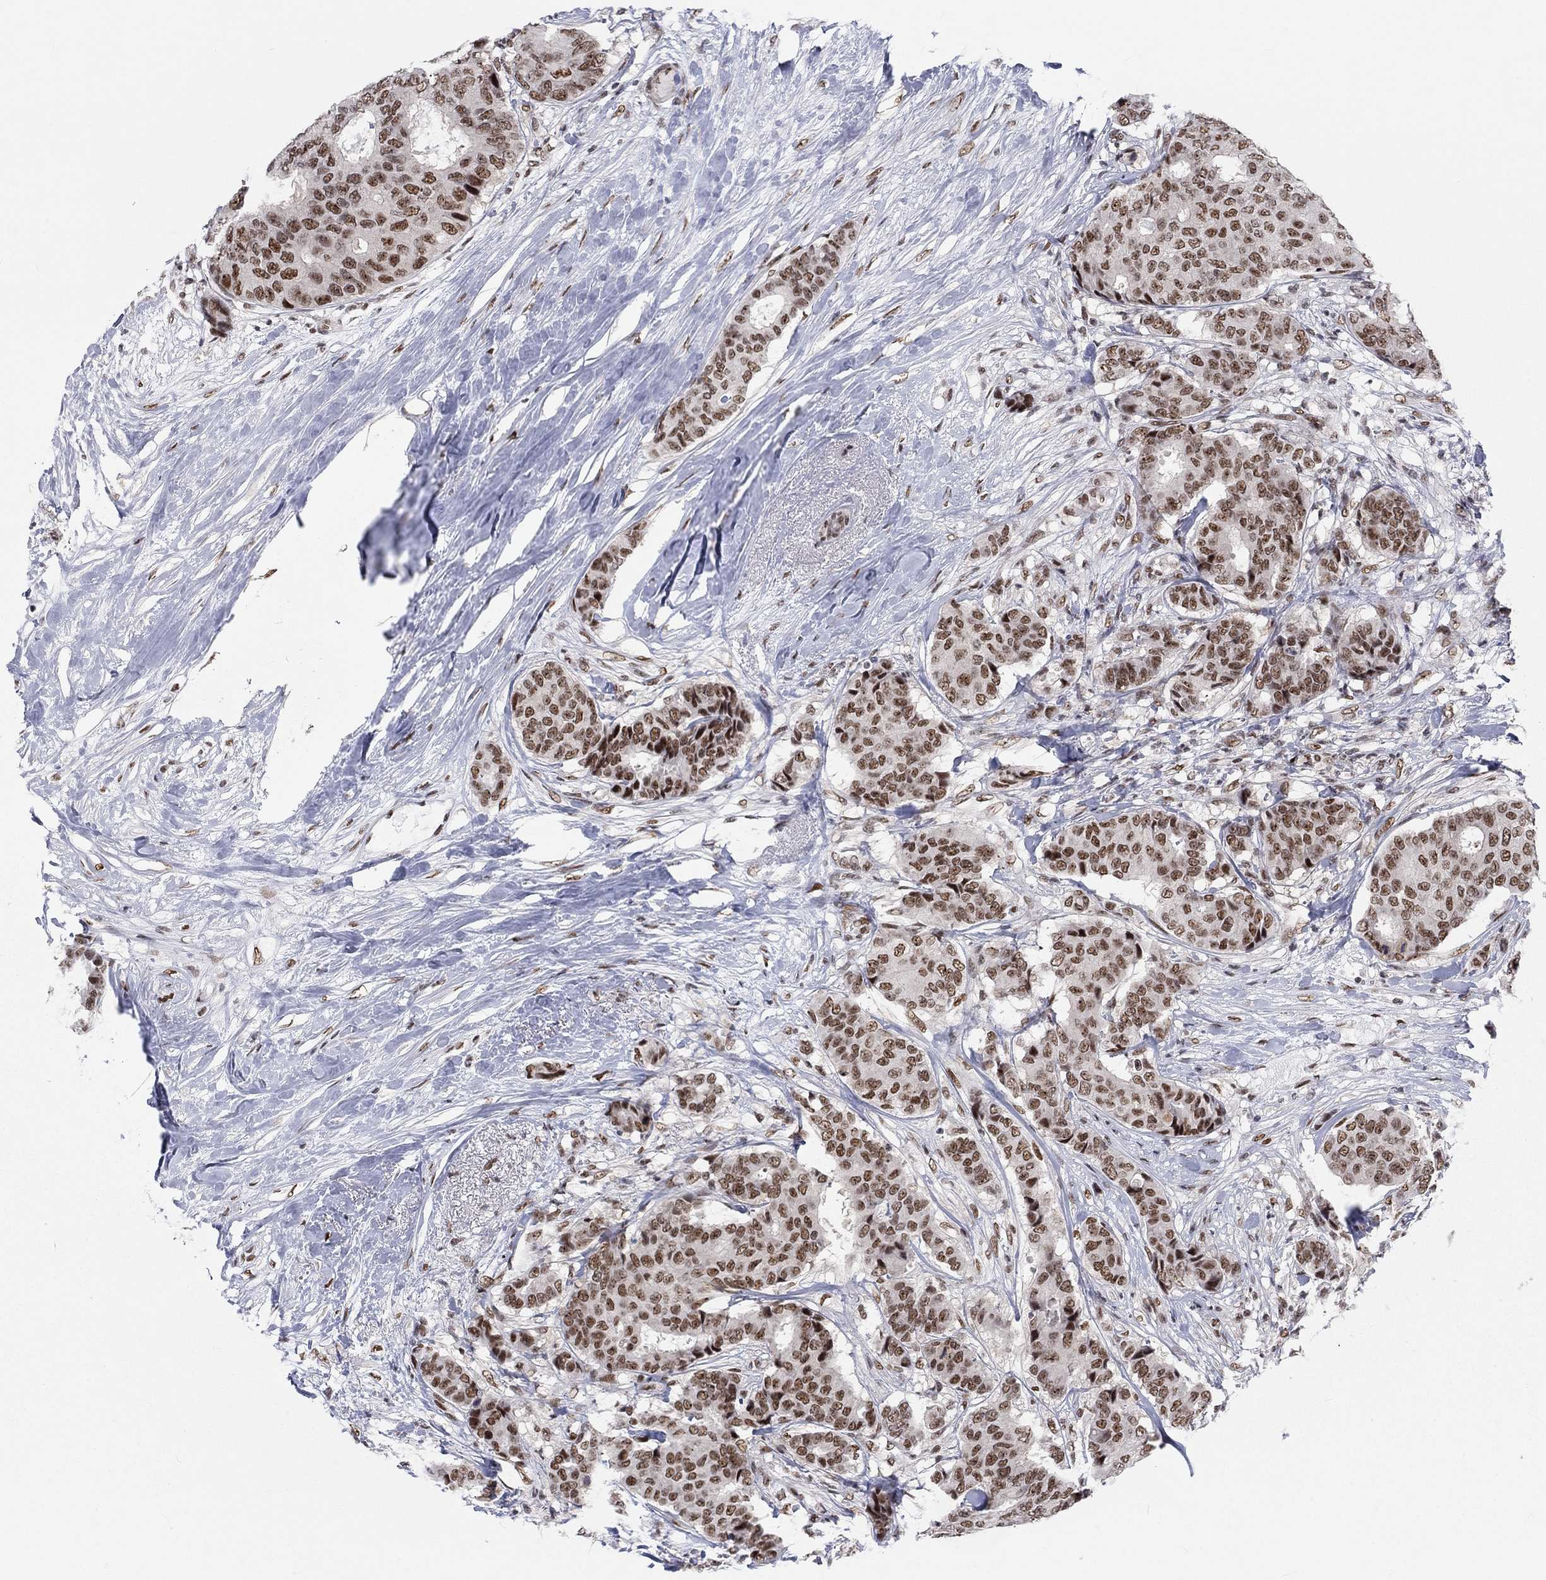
{"staining": {"intensity": "strong", "quantity": ">75%", "location": "nuclear"}, "tissue": "breast cancer", "cell_type": "Tumor cells", "image_type": "cancer", "snomed": [{"axis": "morphology", "description": "Duct carcinoma"}, {"axis": "topography", "description": "Breast"}], "caption": "IHC of human breast cancer (intraductal carcinoma) displays high levels of strong nuclear staining in approximately >75% of tumor cells.", "gene": "FYTTD1", "patient": {"sex": "female", "age": 75}}